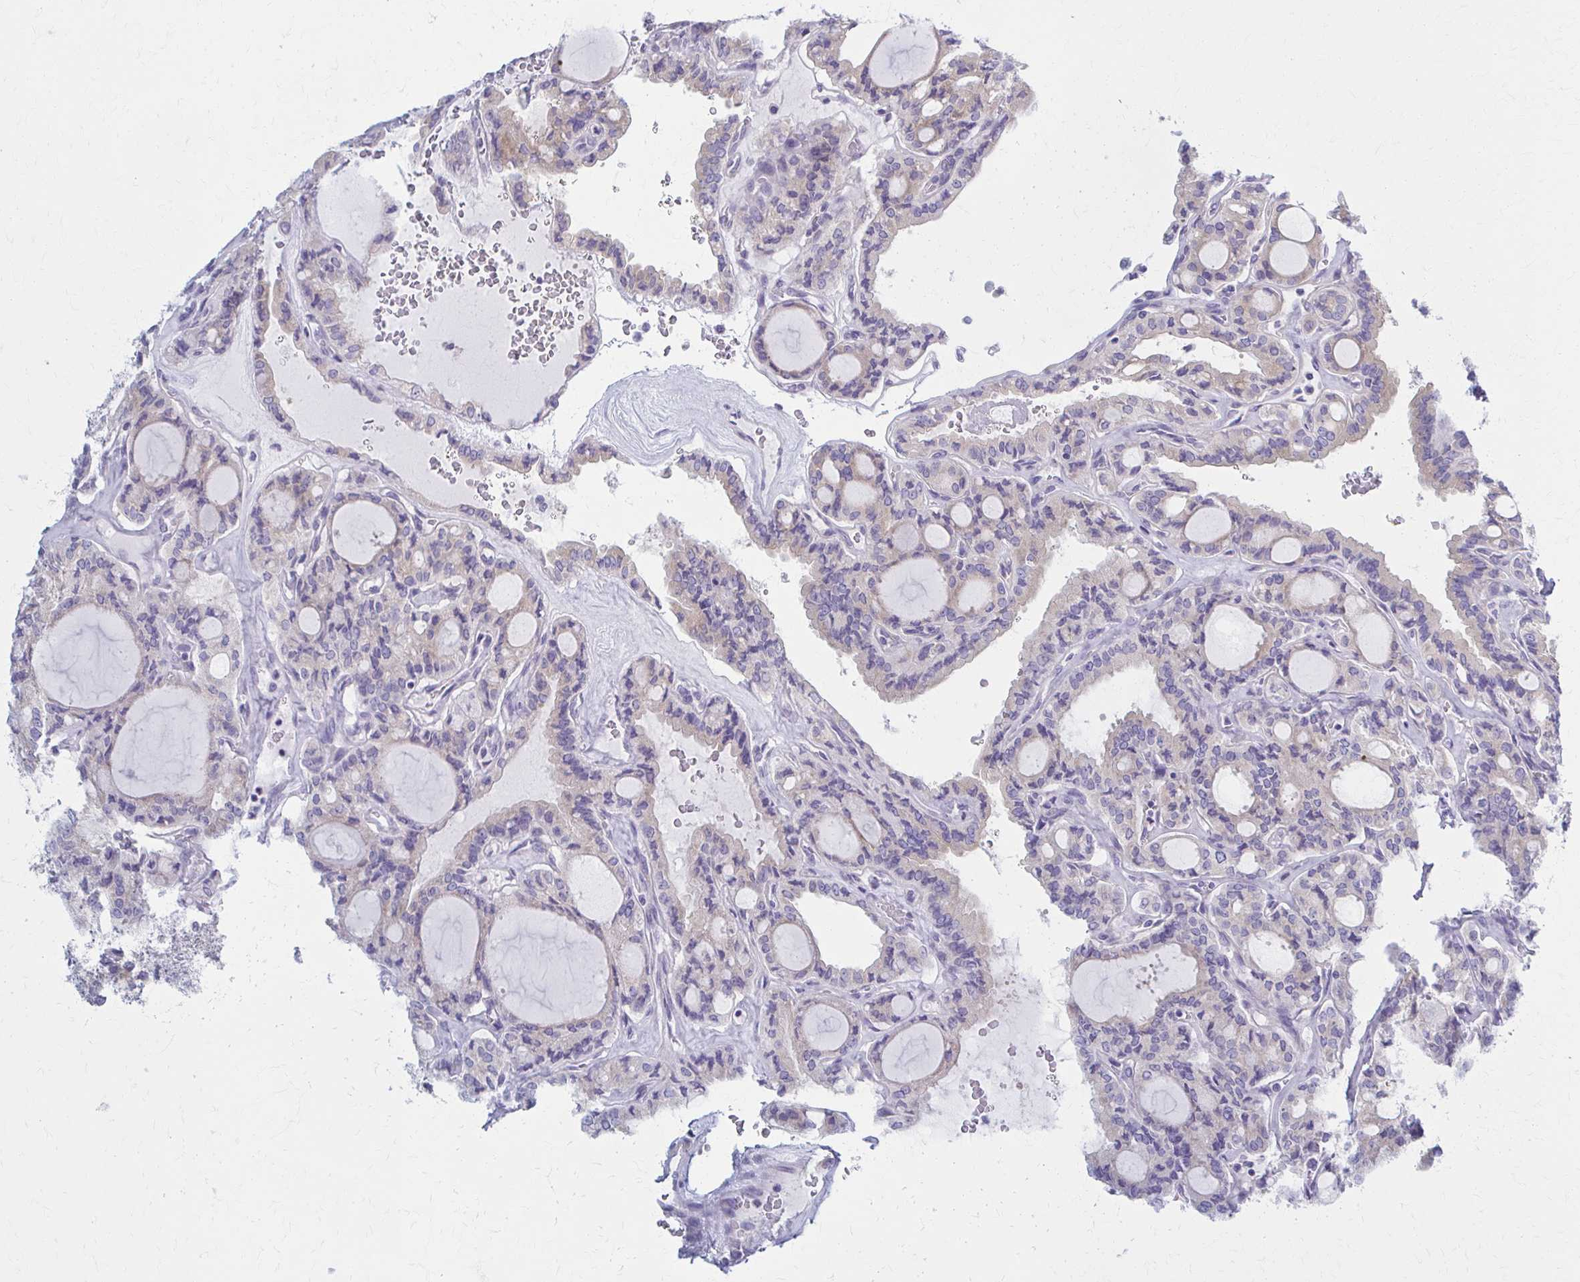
{"staining": {"intensity": "negative", "quantity": "none", "location": "none"}, "tissue": "thyroid cancer", "cell_type": "Tumor cells", "image_type": "cancer", "snomed": [{"axis": "morphology", "description": "Papillary adenocarcinoma, NOS"}, {"axis": "topography", "description": "Thyroid gland"}], "caption": "A photomicrograph of human thyroid papillary adenocarcinoma is negative for staining in tumor cells. Nuclei are stained in blue.", "gene": "PRKRA", "patient": {"sex": "male", "age": 87}}